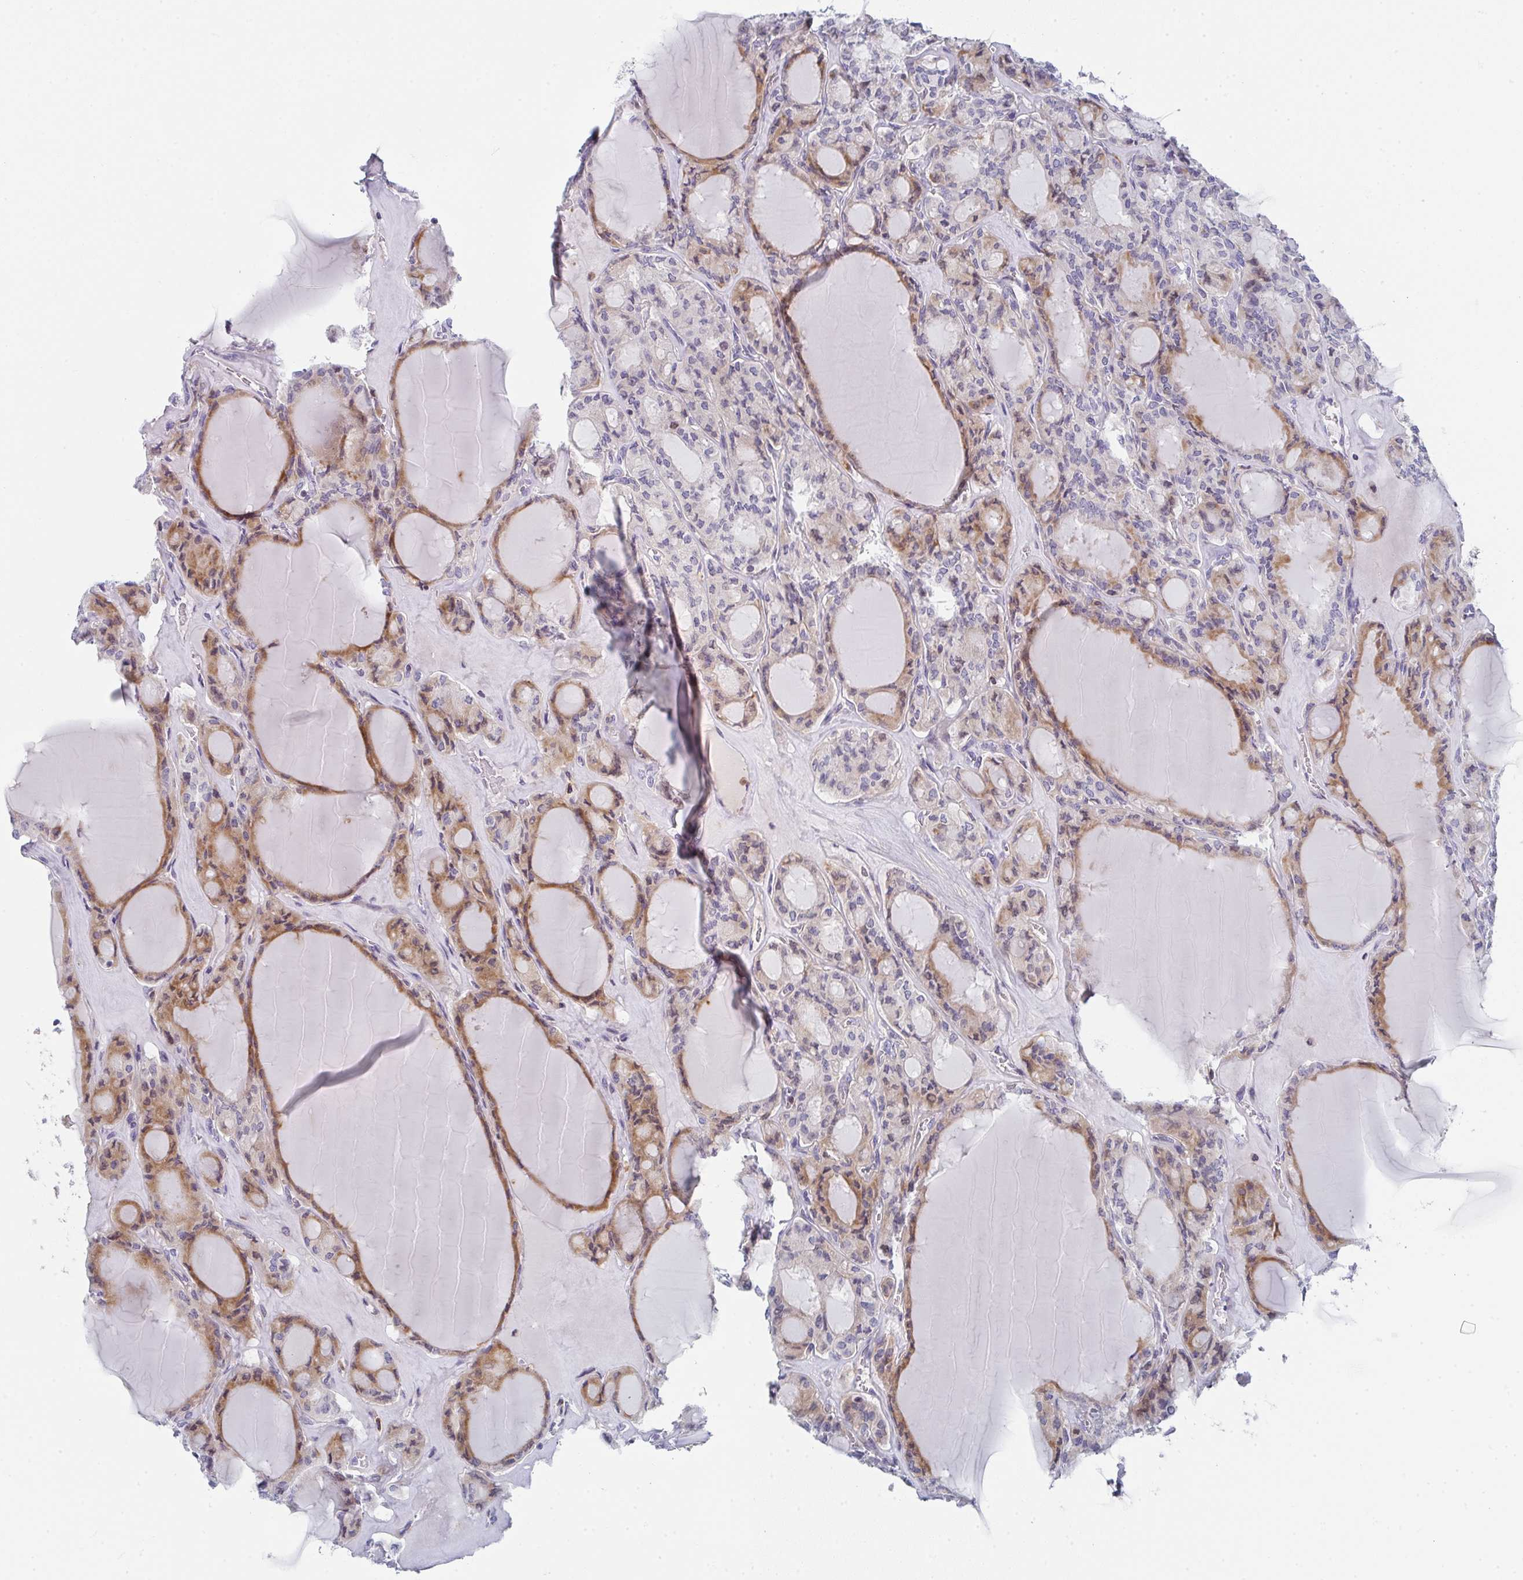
{"staining": {"intensity": "moderate", "quantity": "25%-75%", "location": "cytoplasmic/membranous"}, "tissue": "thyroid cancer", "cell_type": "Tumor cells", "image_type": "cancer", "snomed": [{"axis": "morphology", "description": "Follicular adenoma carcinoma, NOS"}, {"axis": "topography", "description": "Thyroid gland"}], "caption": "Immunohistochemical staining of thyroid cancer (follicular adenoma carcinoma) shows medium levels of moderate cytoplasmic/membranous staining in approximately 25%-75% of tumor cells. (brown staining indicates protein expression, while blue staining denotes nuclei).", "gene": "KLHL33", "patient": {"sex": "female", "age": 63}}